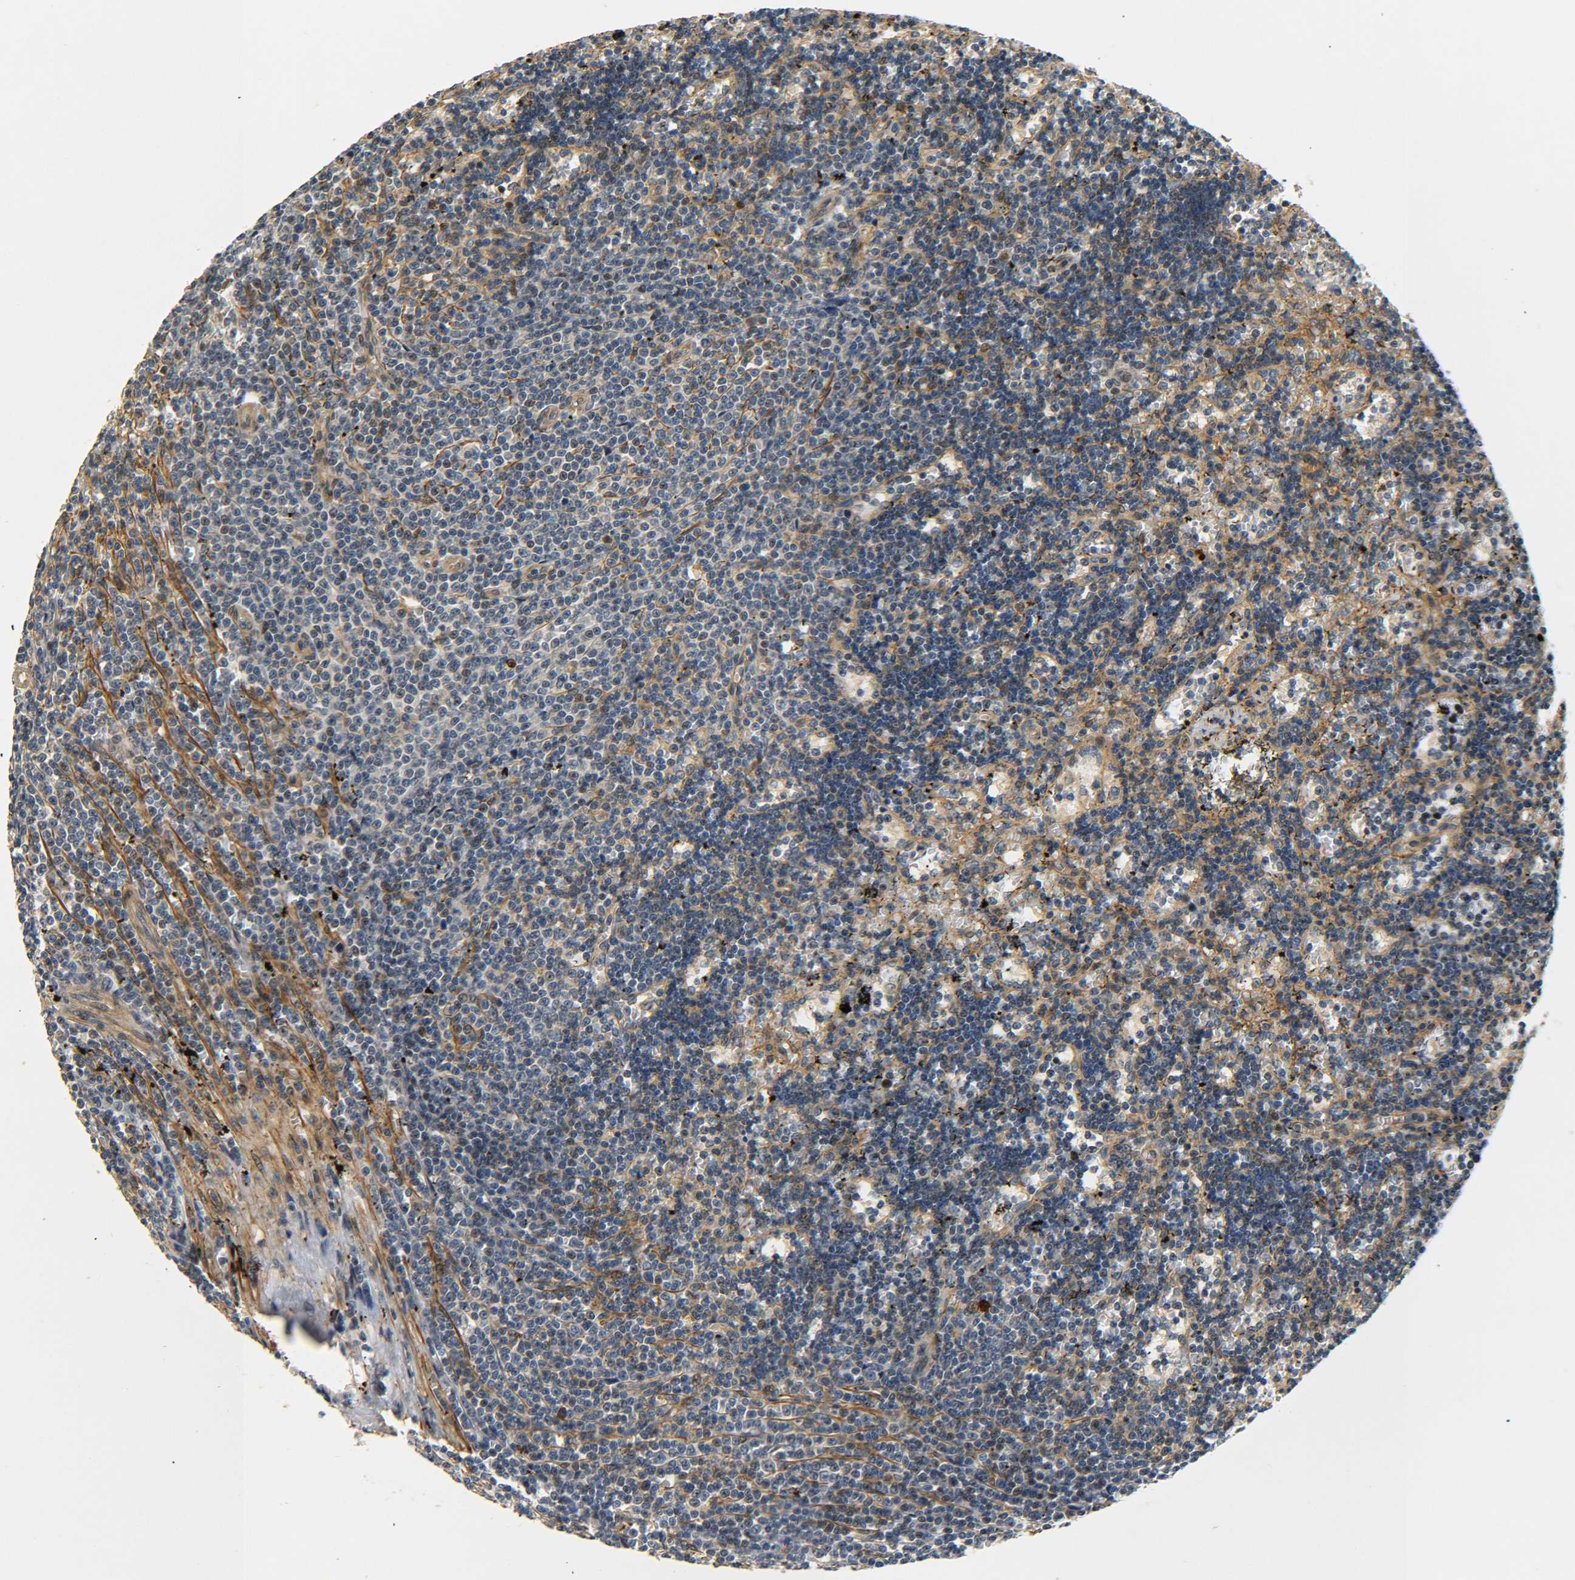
{"staining": {"intensity": "weak", "quantity": "<25%", "location": "cytoplasmic/membranous,nuclear"}, "tissue": "lymphoma", "cell_type": "Tumor cells", "image_type": "cancer", "snomed": [{"axis": "morphology", "description": "Malignant lymphoma, non-Hodgkin's type, Low grade"}, {"axis": "topography", "description": "Spleen"}], "caption": "Low-grade malignant lymphoma, non-Hodgkin's type was stained to show a protein in brown. There is no significant positivity in tumor cells. (DAB (3,3'-diaminobenzidine) immunohistochemistry with hematoxylin counter stain).", "gene": "MEIS1", "patient": {"sex": "male", "age": 60}}